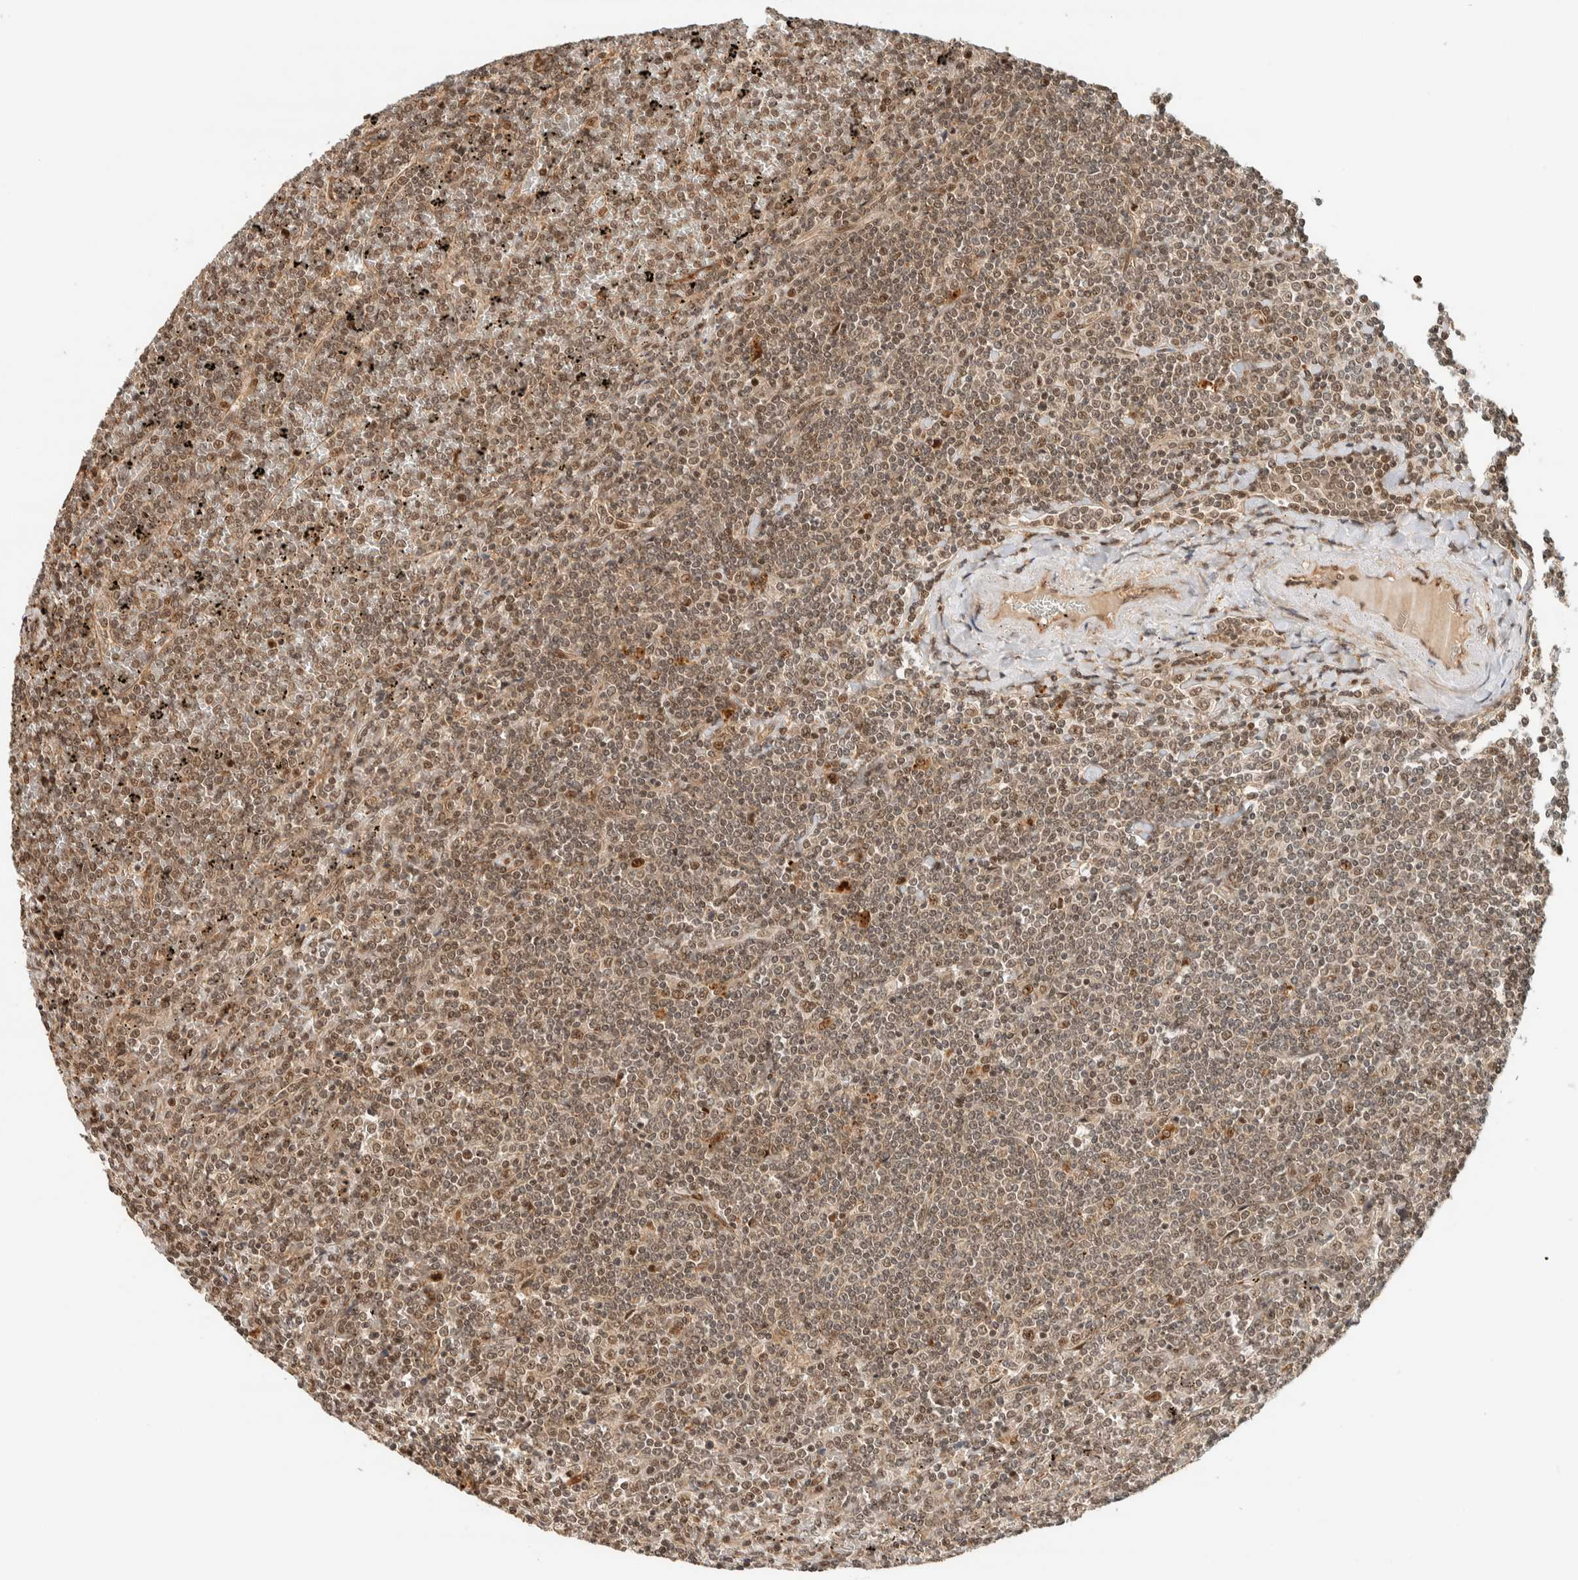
{"staining": {"intensity": "weak", "quantity": ">75%", "location": "nuclear"}, "tissue": "lymphoma", "cell_type": "Tumor cells", "image_type": "cancer", "snomed": [{"axis": "morphology", "description": "Malignant lymphoma, non-Hodgkin's type, Low grade"}, {"axis": "topography", "description": "Spleen"}], "caption": "The photomicrograph reveals immunohistochemical staining of low-grade malignant lymphoma, non-Hodgkin's type. There is weak nuclear expression is identified in approximately >75% of tumor cells.", "gene": "SIK1", "patient": {"sex": "female", "age": 19}}